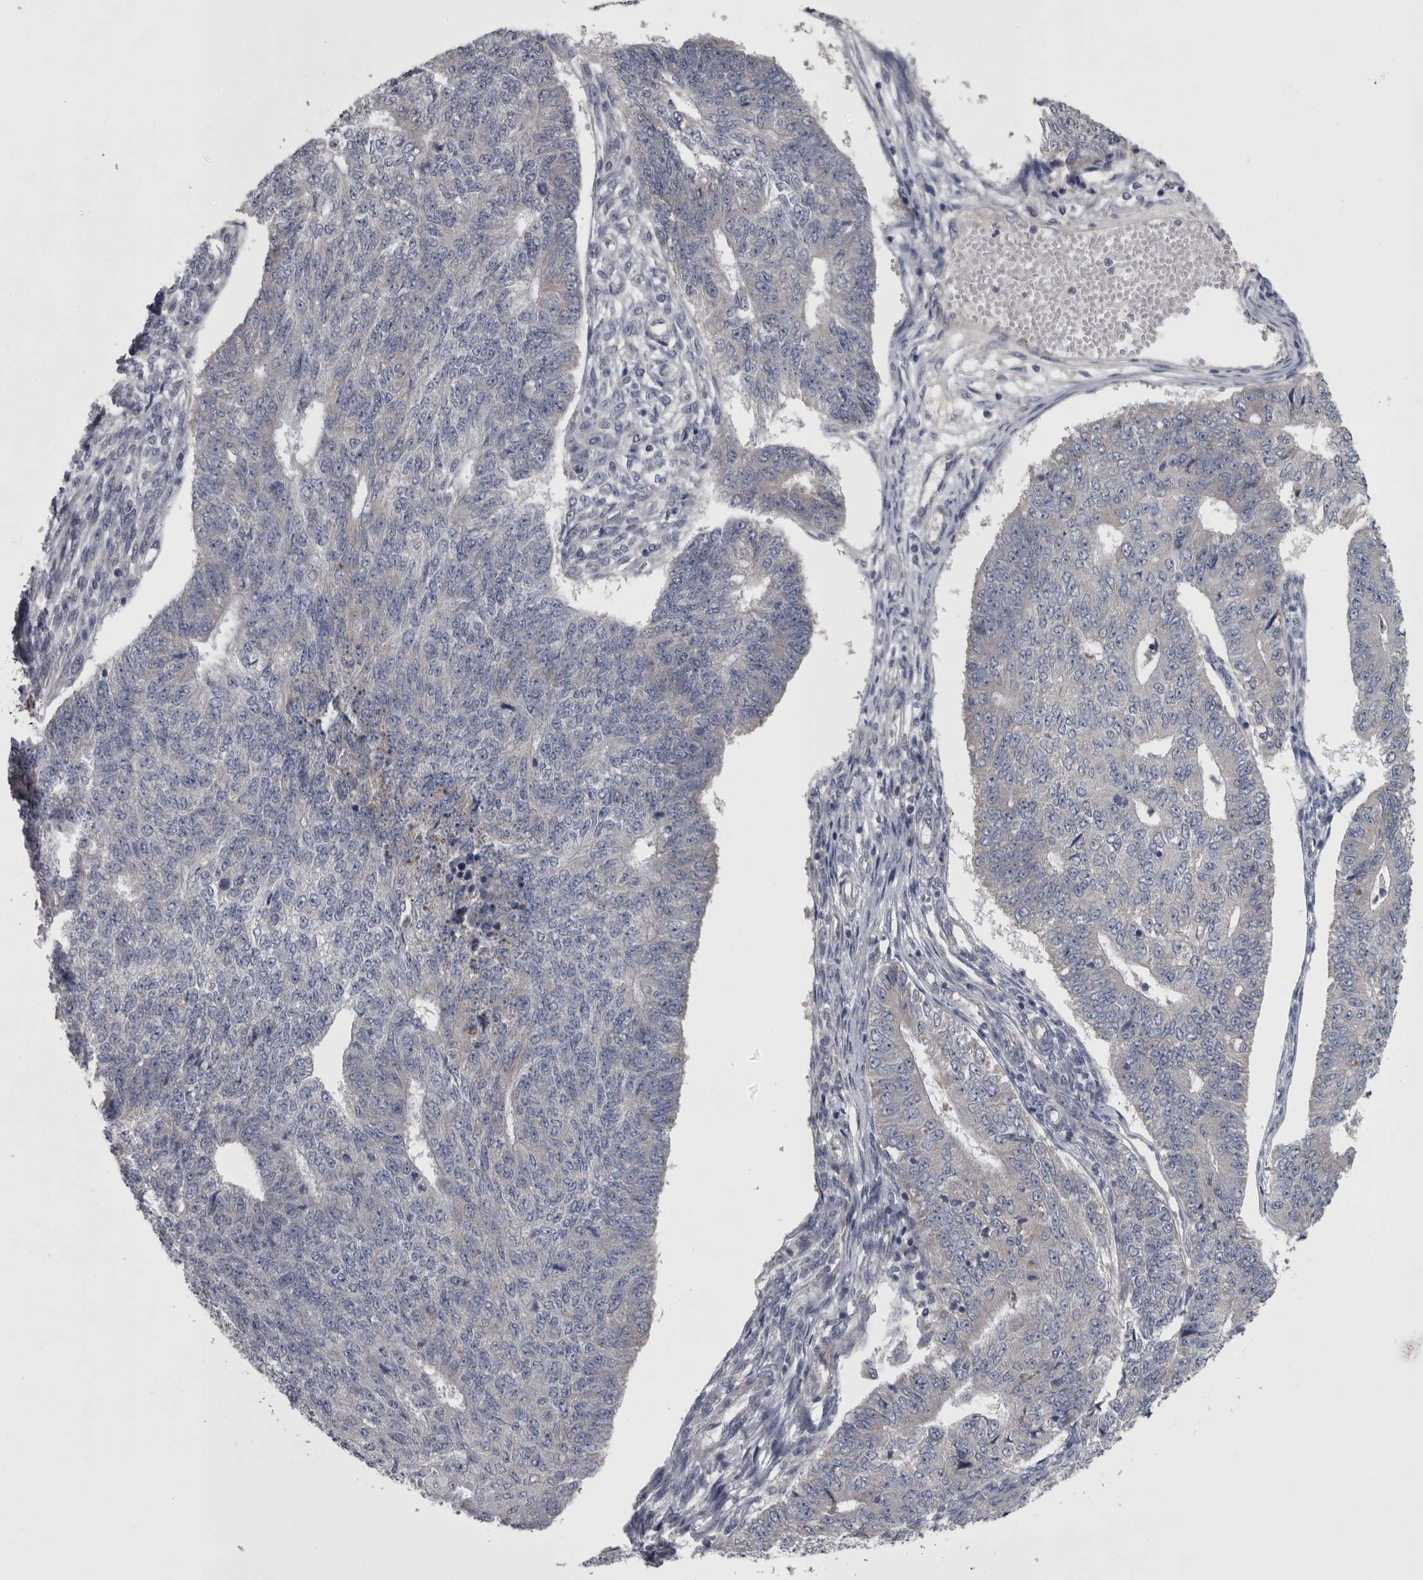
{"staining": {"intensity": "negative", "quantity": "none", "location": "none"}, "tissue": "endometrial cancer", "cell_type": "Tumor cells", "image_type": "cancer", "snomed": [{"axis": "morphology", "description": "Adenocarcinoma, NOS"}, {"axis": "topography", "description": "Endometrium"}], "caption": "Tumor cells show no significant protein positivity in endometrial cancer.", "gene": "DBT", "patient": {"sex": "female", "age": 32}}